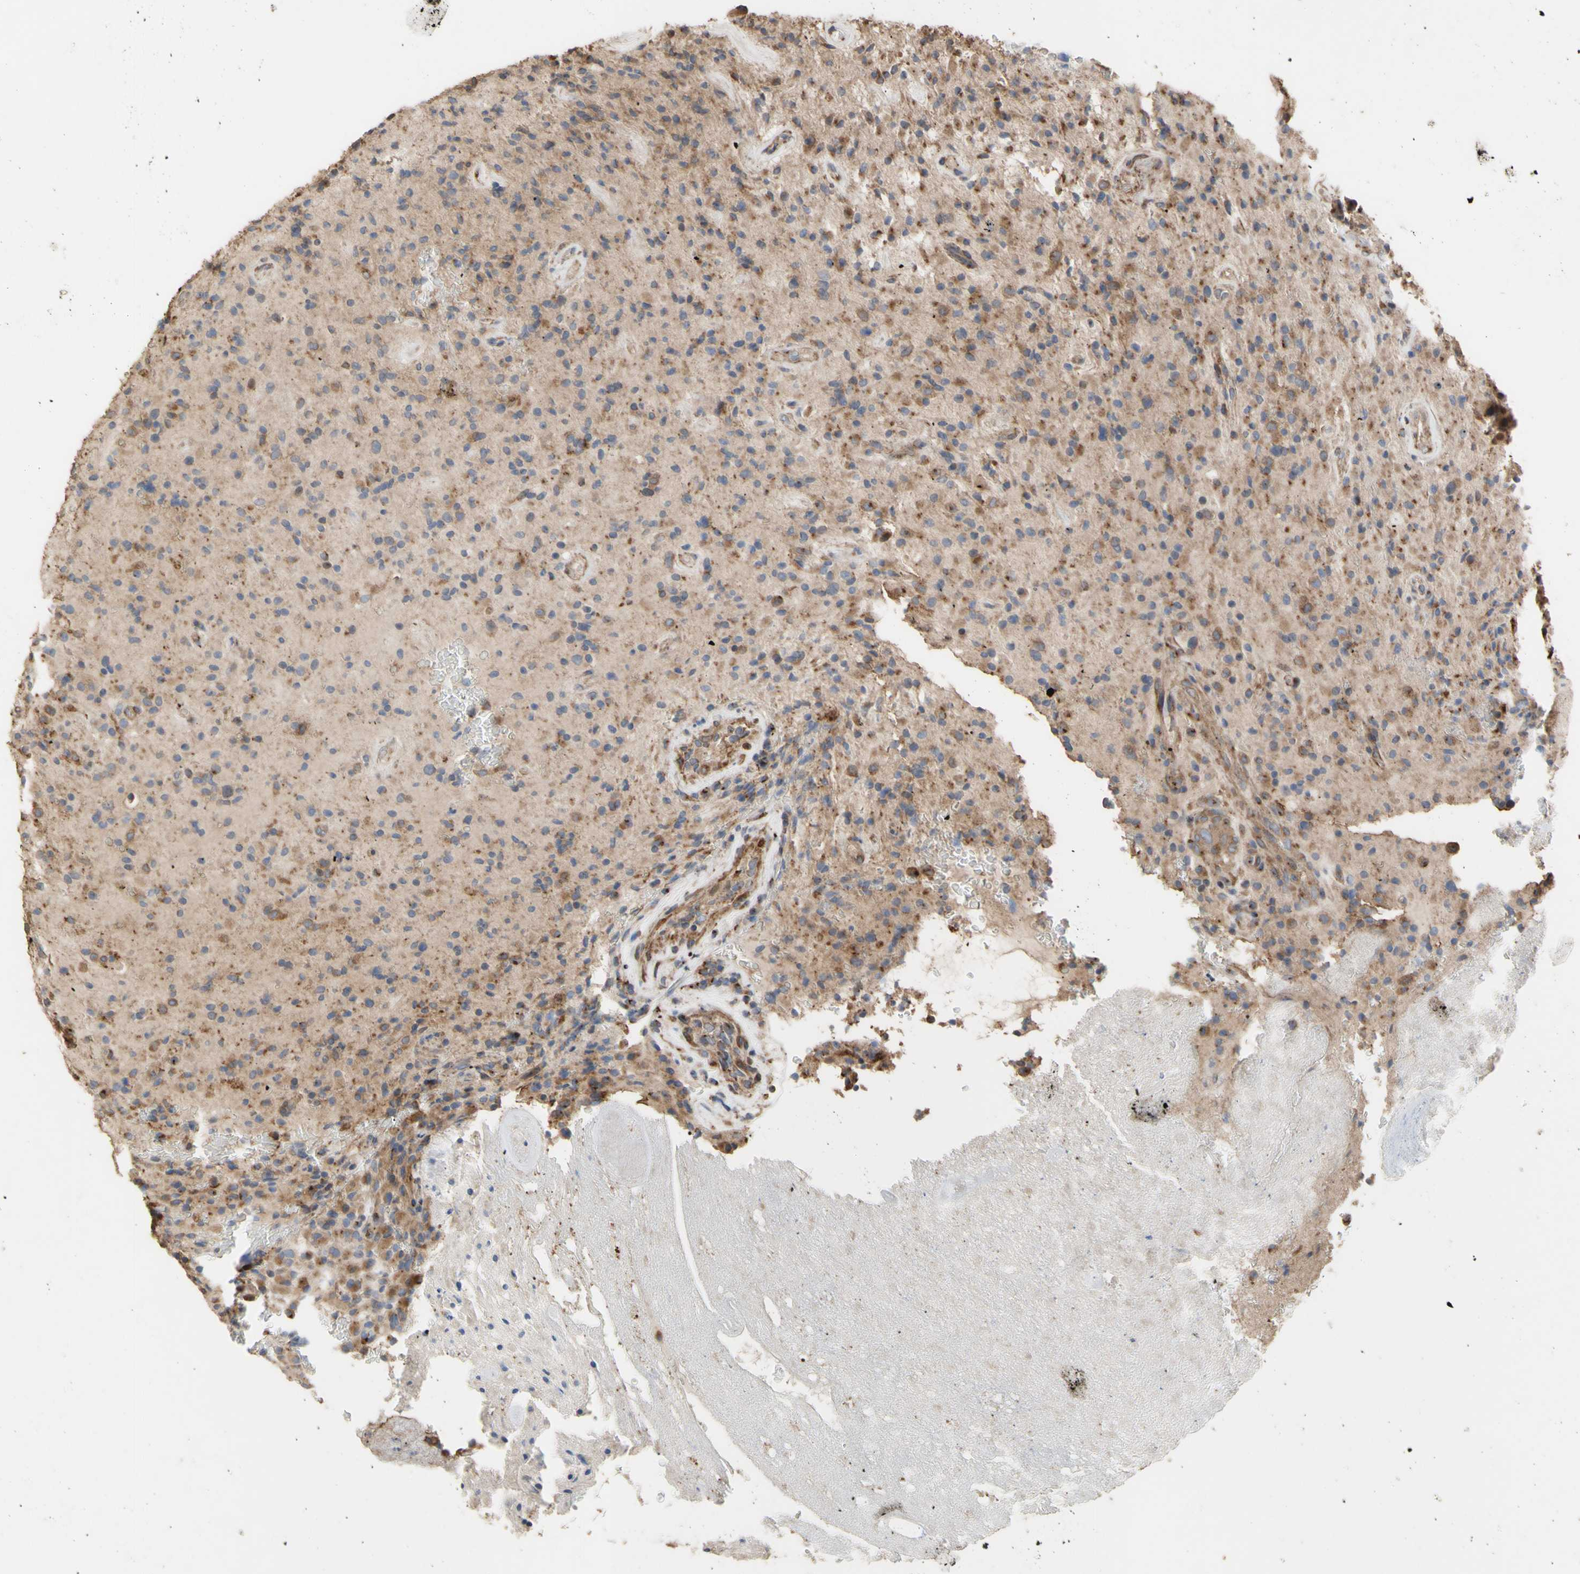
{"staining": {"intensity": "moderate", "quantity": "<25%", "location": "cytoplasmic/membranous"}, "tissue": "glioma", "cell_type": "Tumor cells", "image_type": "cancer", "snomed": [{"axis": "morphology", "description": "Glioma, malignant, High grade"}, {"axis": "topography", "description": "Brain"}], "caption": "Protein staining of glioma tissue reveals moderate cytoplasmic/membranous staining in approximately <25% of tumor cells.", "gene": "NECTIN3", "patient": {"sex": "male", "age": 71}}